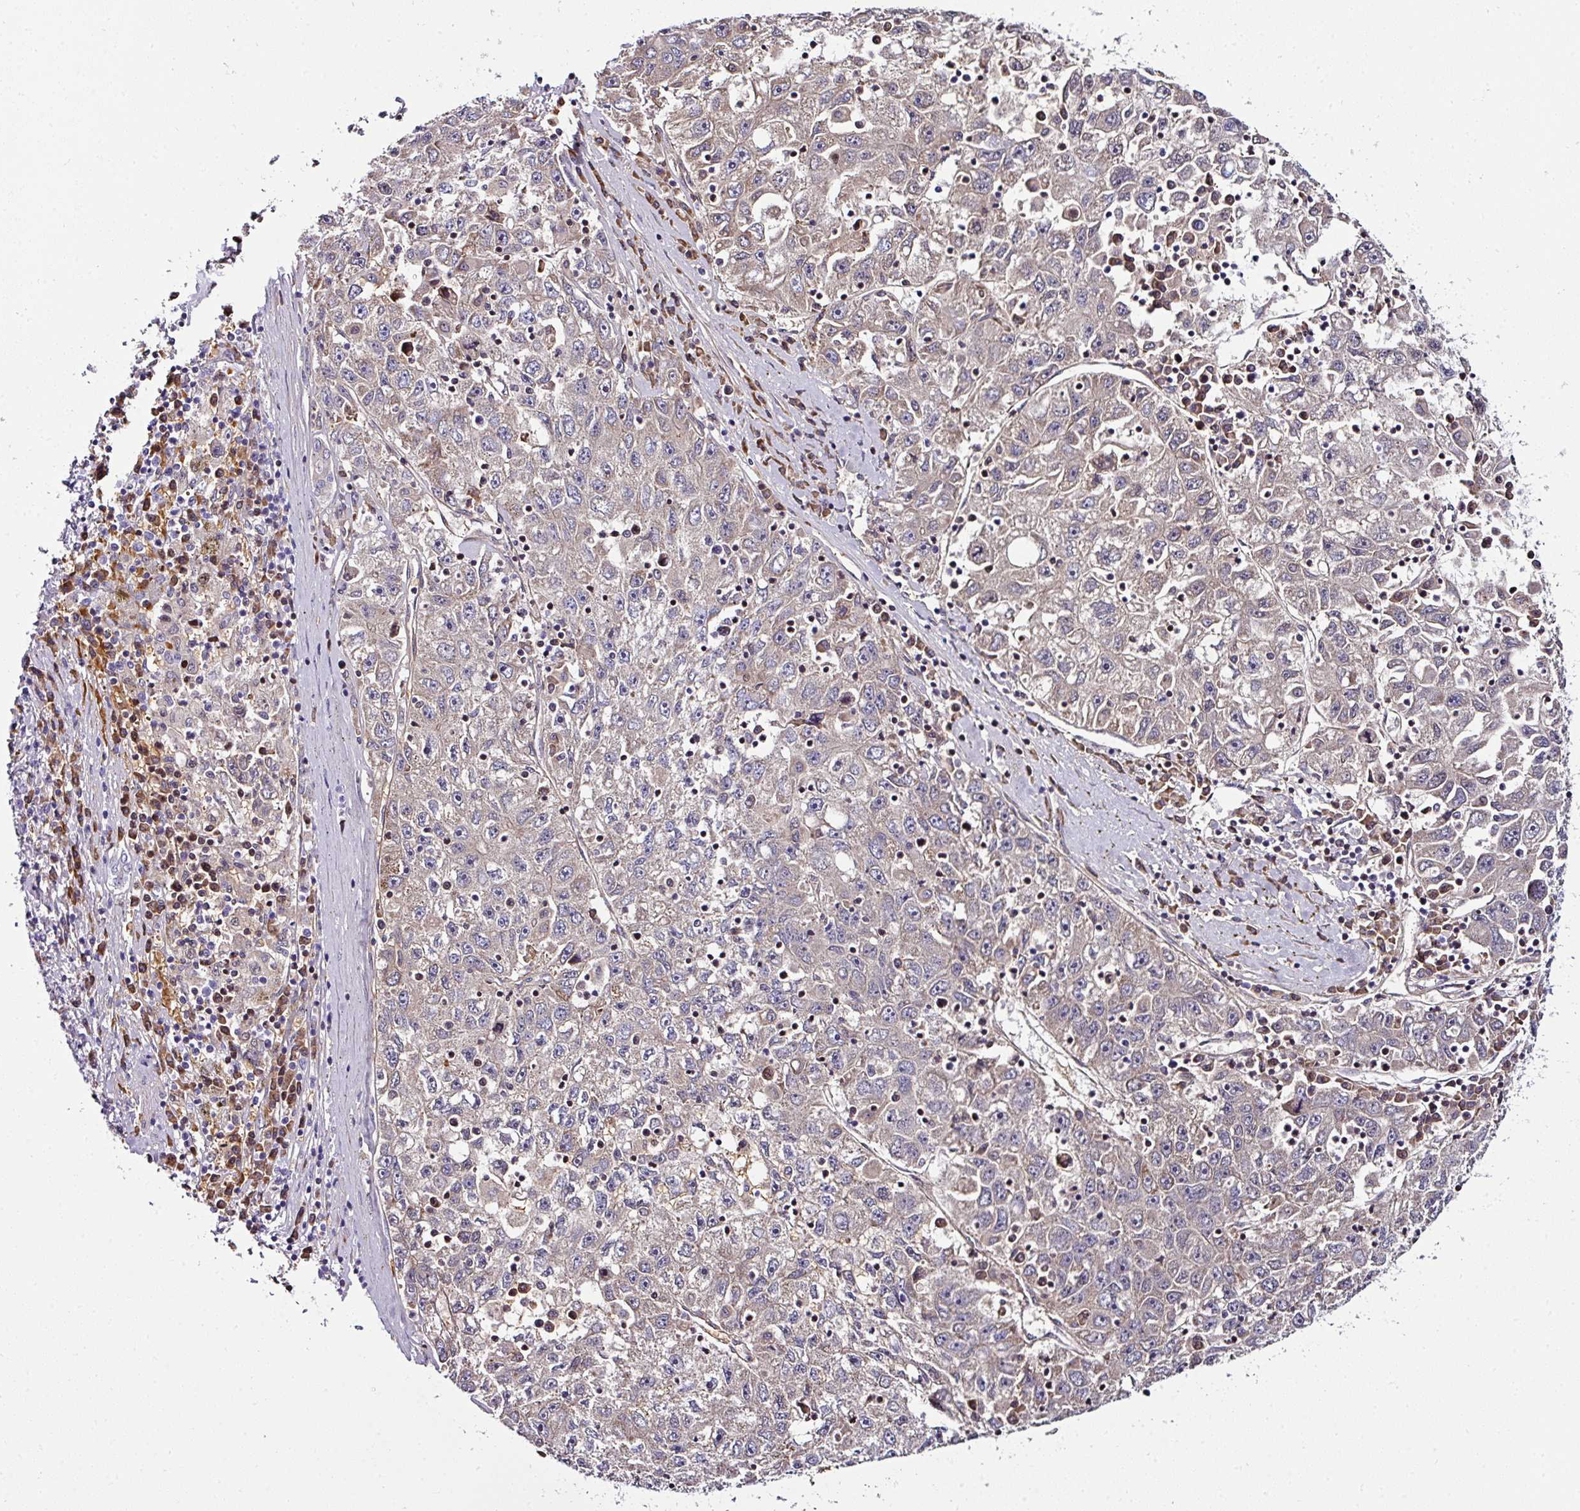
{"staining": {"intensity": "weak", "quantity": "<25%", "location": "cytoplasmic/membranous"}, "tissue": "liver cancer", "cell_type": "Tumor cells", "image_type": "cancer", "snomed": [{"axis": "morphology", "description": "Carcinoma, Hepatocellular, NOS"}, {"axis": "topography", "description": "Liver"}], "caption": "Image shows no protein staining in tumor cells of hepatocellular carcinoma (liver) tissue.", "gene": "NAPSA", "patient": {"sex": "male", "age": 49}}